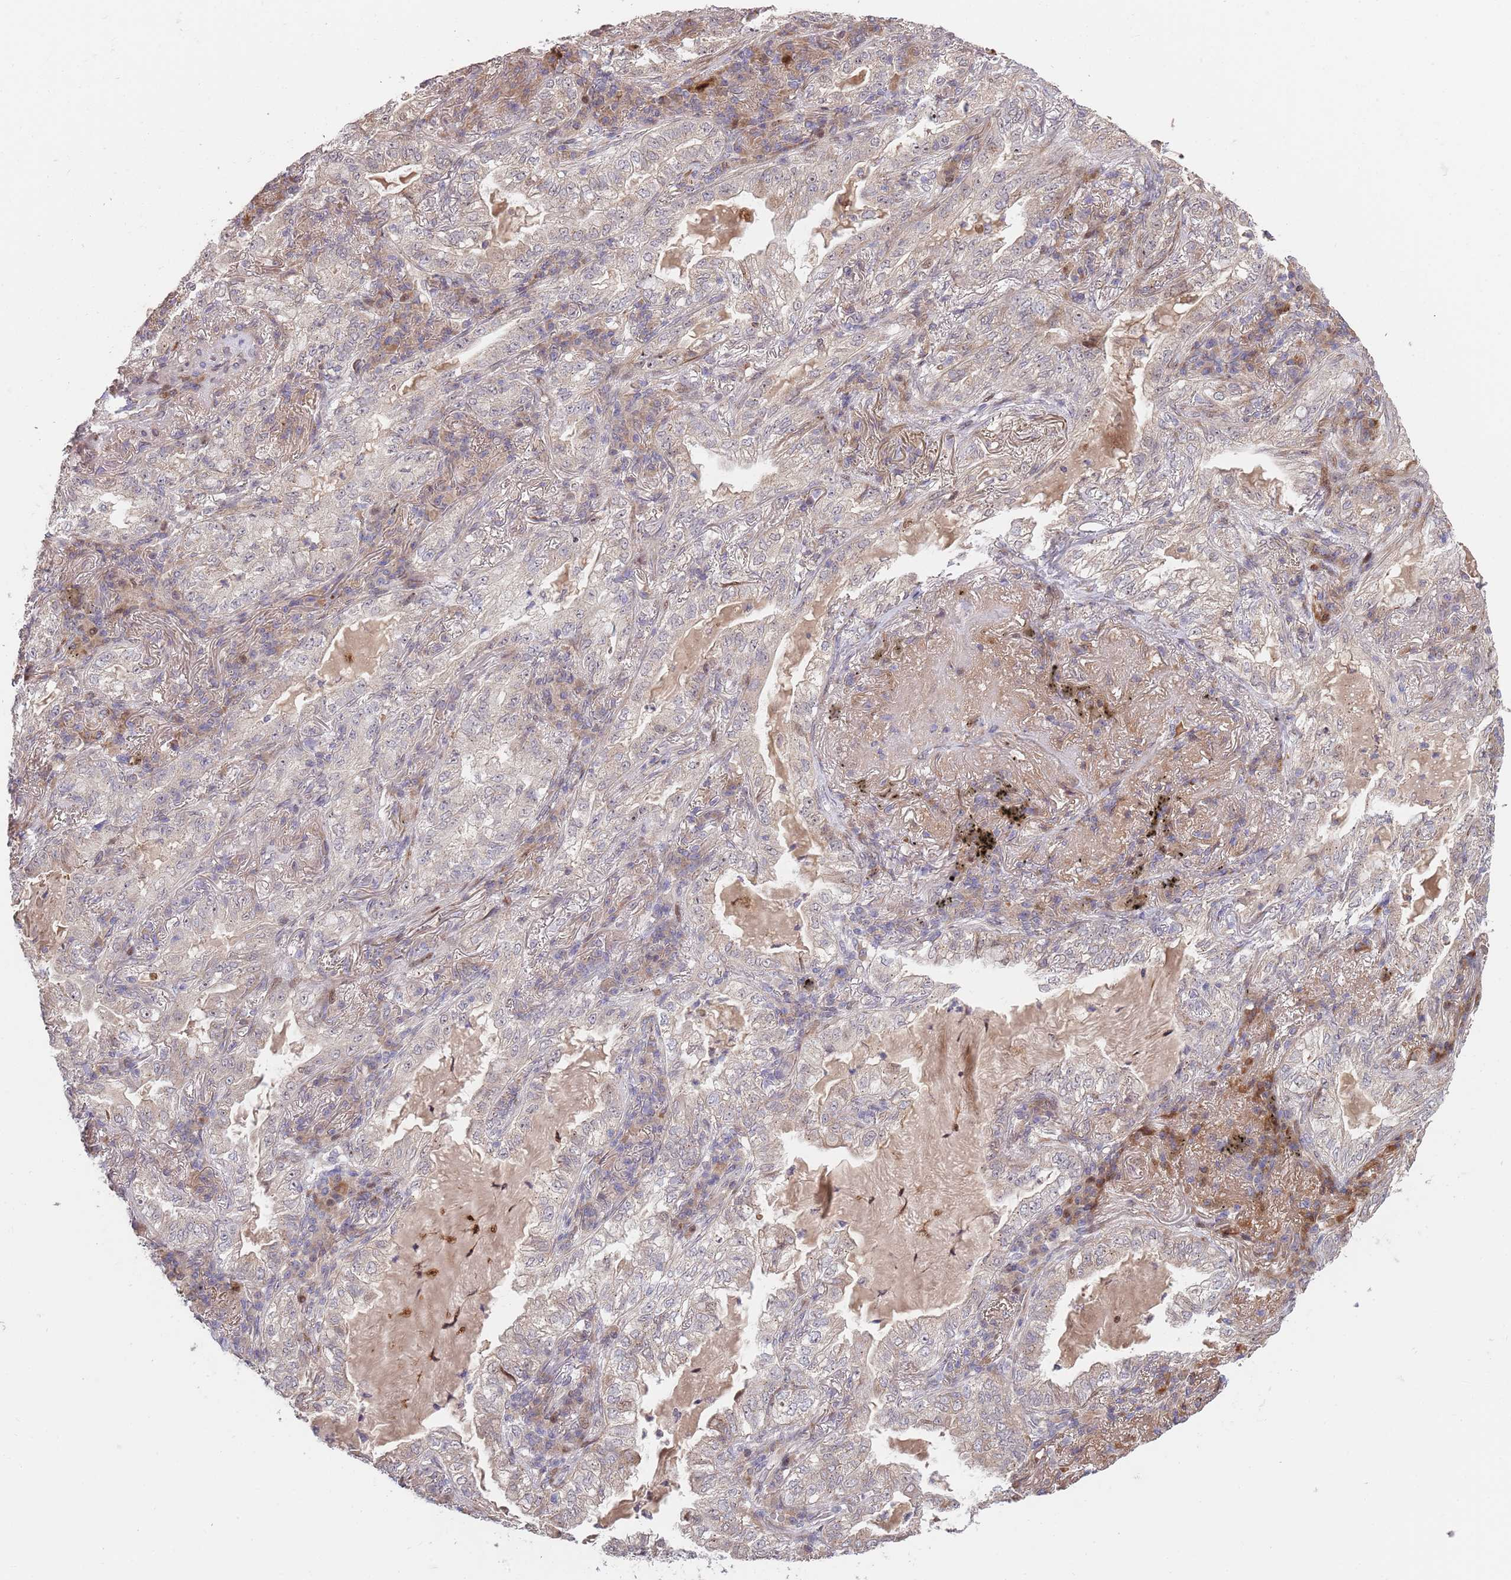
{"staining": {"intensity": "negative", "quantity": "none", "location": "none"}, "tissue": "lung cancer", "cell_type": "Tumor cells", "image_type": "cancer", "snomed": [{"axis": "morphology", "description": "Adenocarcinoma, NOS"}, {"axis": "topography", "description": "Lung"}], "caption": "DAB (3,3'-diaminobenzidine) immunohistochemical staining of lung adenocarcinoma exhibits no significant staining in tumor cells. The staining was performed using DAB (3,3'-diaminobenzidine) to visualize the protein expression in brown, while the nuclei were stained in blue with hematoxylin (Magnification: 20x).", "gene": "SYNDIG1L", "patient": {"sex": "female", "age": 73}}